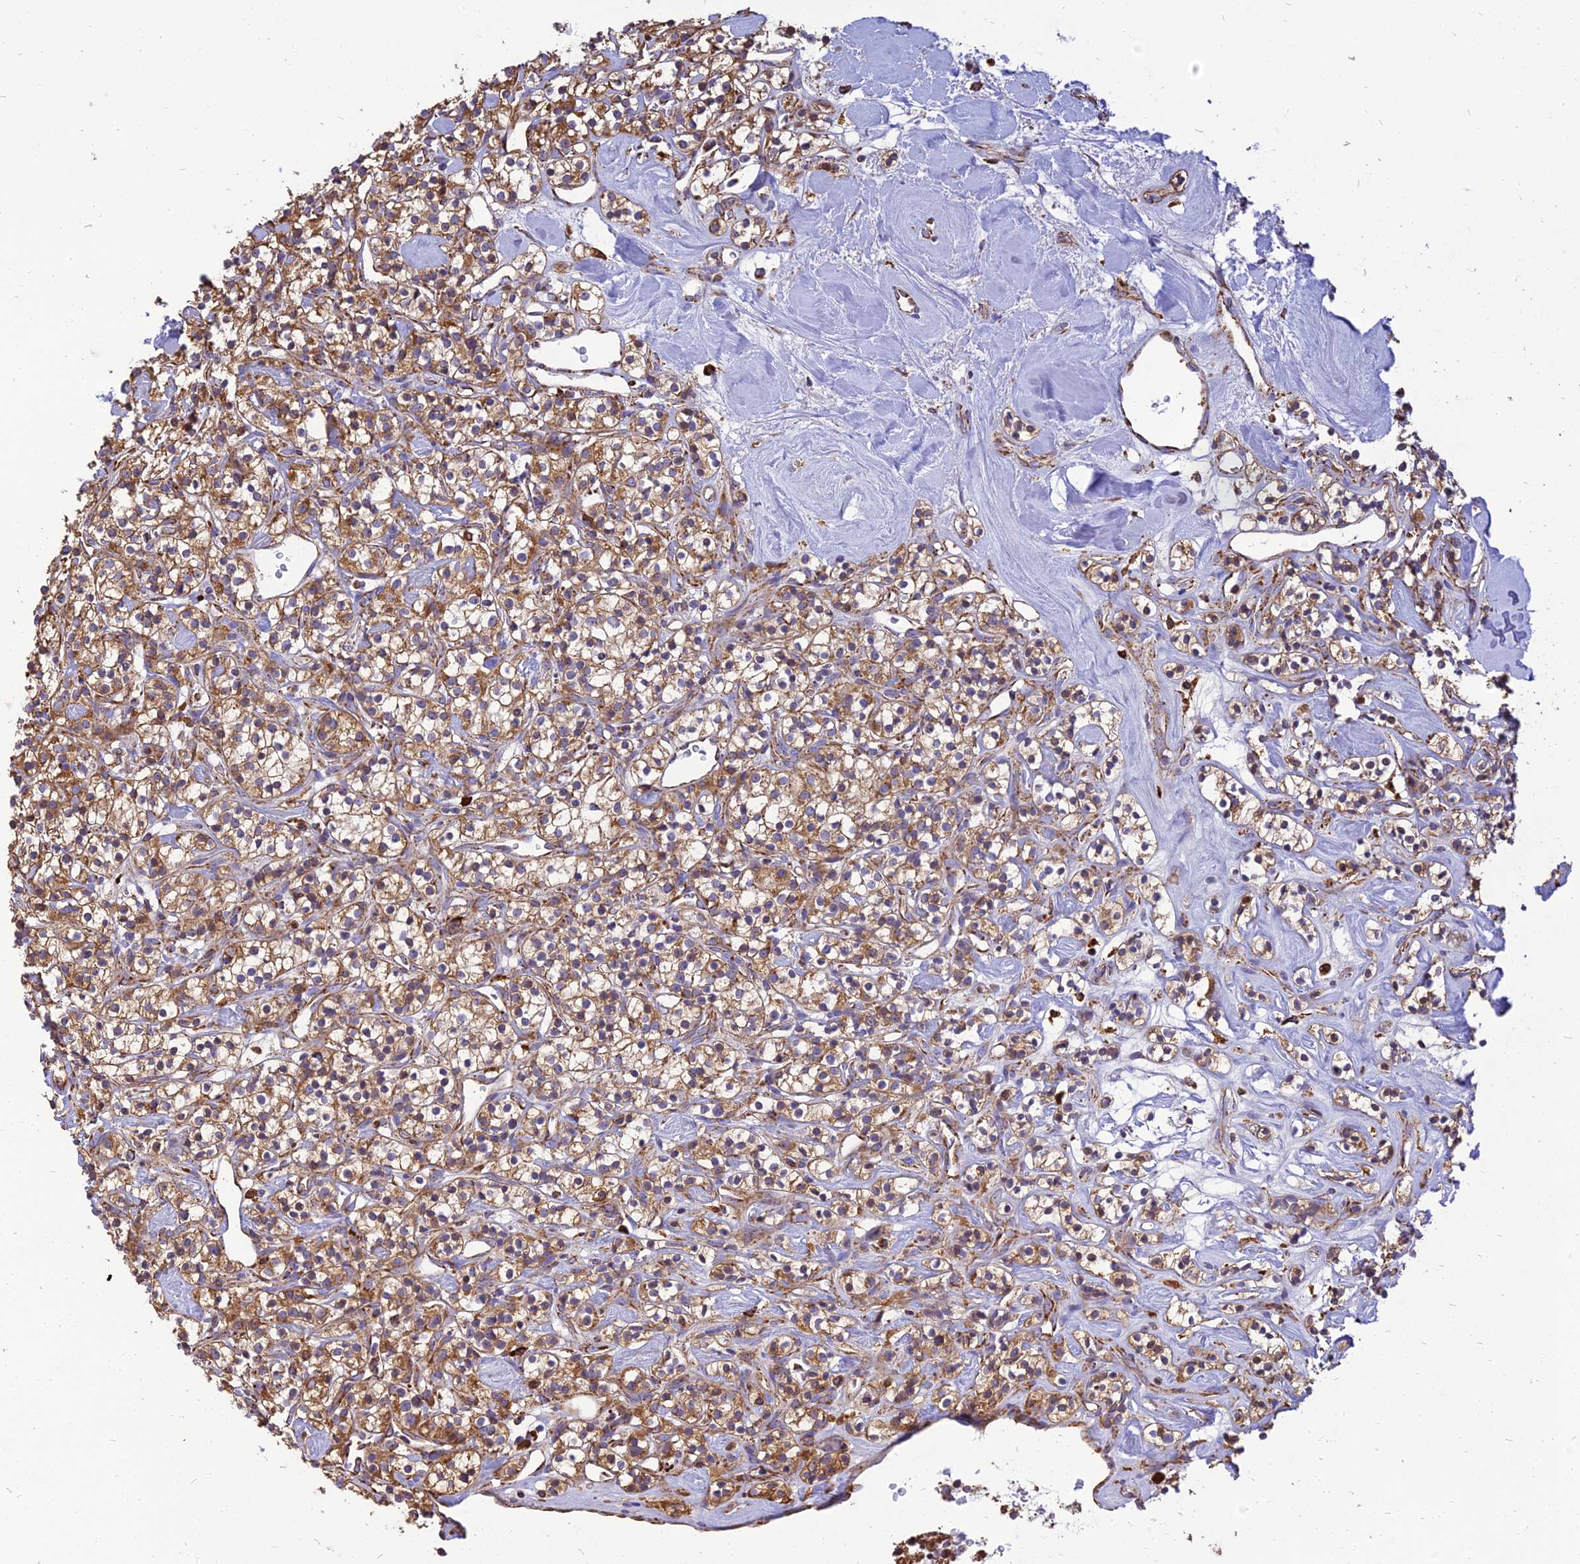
{"staining": {"intensity": "moderate", "quantity": ">75%", "location": "cytoplasmic/membranous"}, "tissue": "renal cancer", "cell_type": "Tumor cells", "image_type": "cancer", "snomed": [{"axis": "morphology", "description": "Adenocarcinoma, NOS"}, {"axis": "topography", "description": "Kidney"}], "caption": "A high-resolution photomicrograph shows immunohistochemistry (IHC) staining of adenocarcinoma (renal), which displays moderate cytoplasmic/membranous expression in about >75% of tumor cells.", "gene": "THUMPD2", "patient": {"sex": "male", "age": 77}}